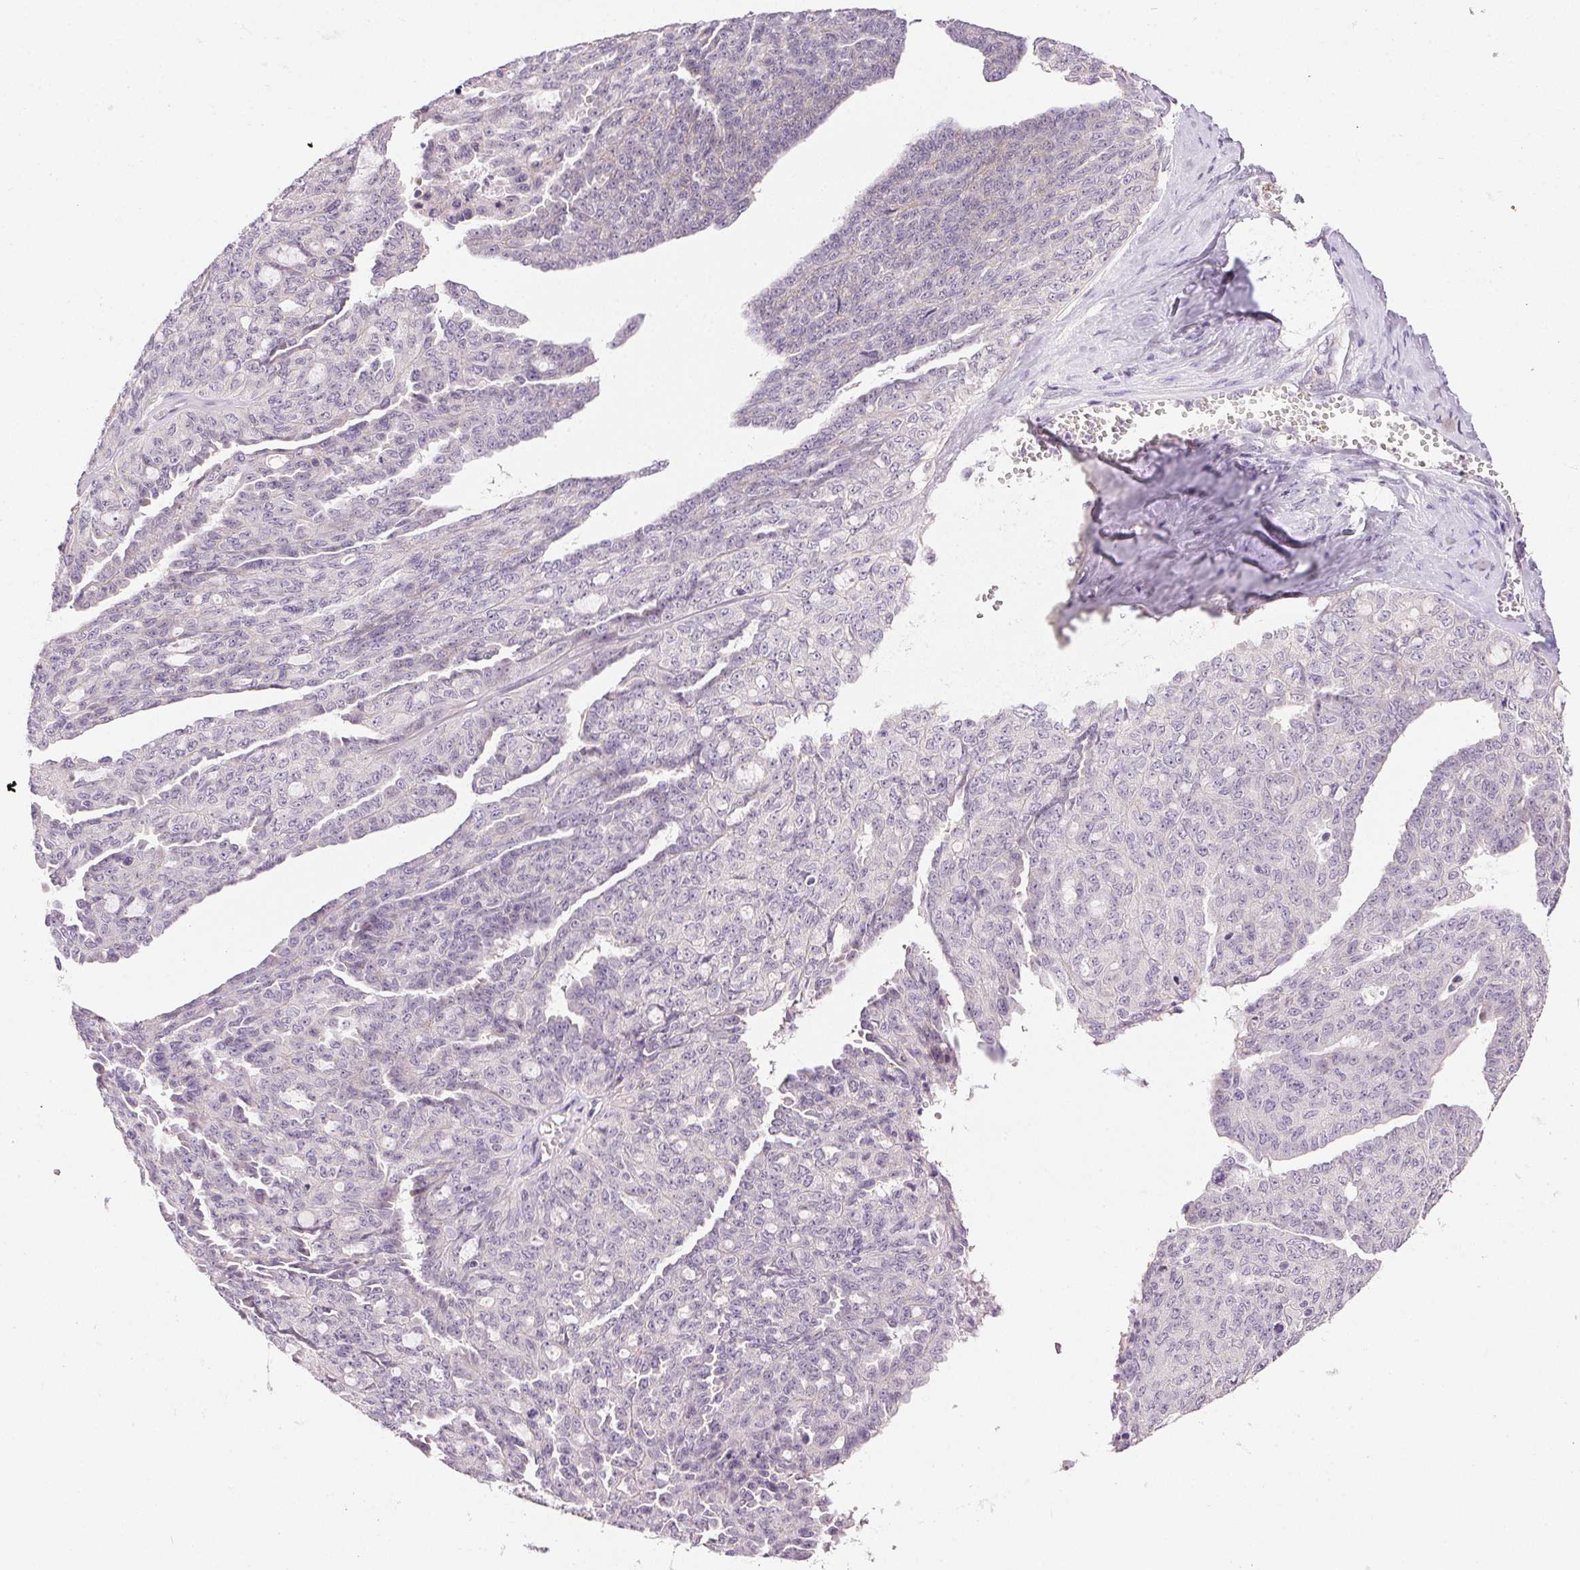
{"staining": {"intensity": "negative", "quantity": "none", "location": "none"}, "tissue": "ovarian cancer", "cell_type": "Tumor cells", "image_type": "cancer", "snomed": [{"axis": "morphology", "description": "Cystadenocarcinoma, serous, NOS"}, {"axis": "topography", "description": "Ovary"}], "caption": "Immunohistochemistry (IHC) of ovarian serous cystadenocarcinoma reveals no staining in tumor cells. The staining is performed using DAB brown chromogen with nuclei counter-stained in using hematoxylin.", "gene": "PRL", "patient": {"sex": "female", "age": 71}}